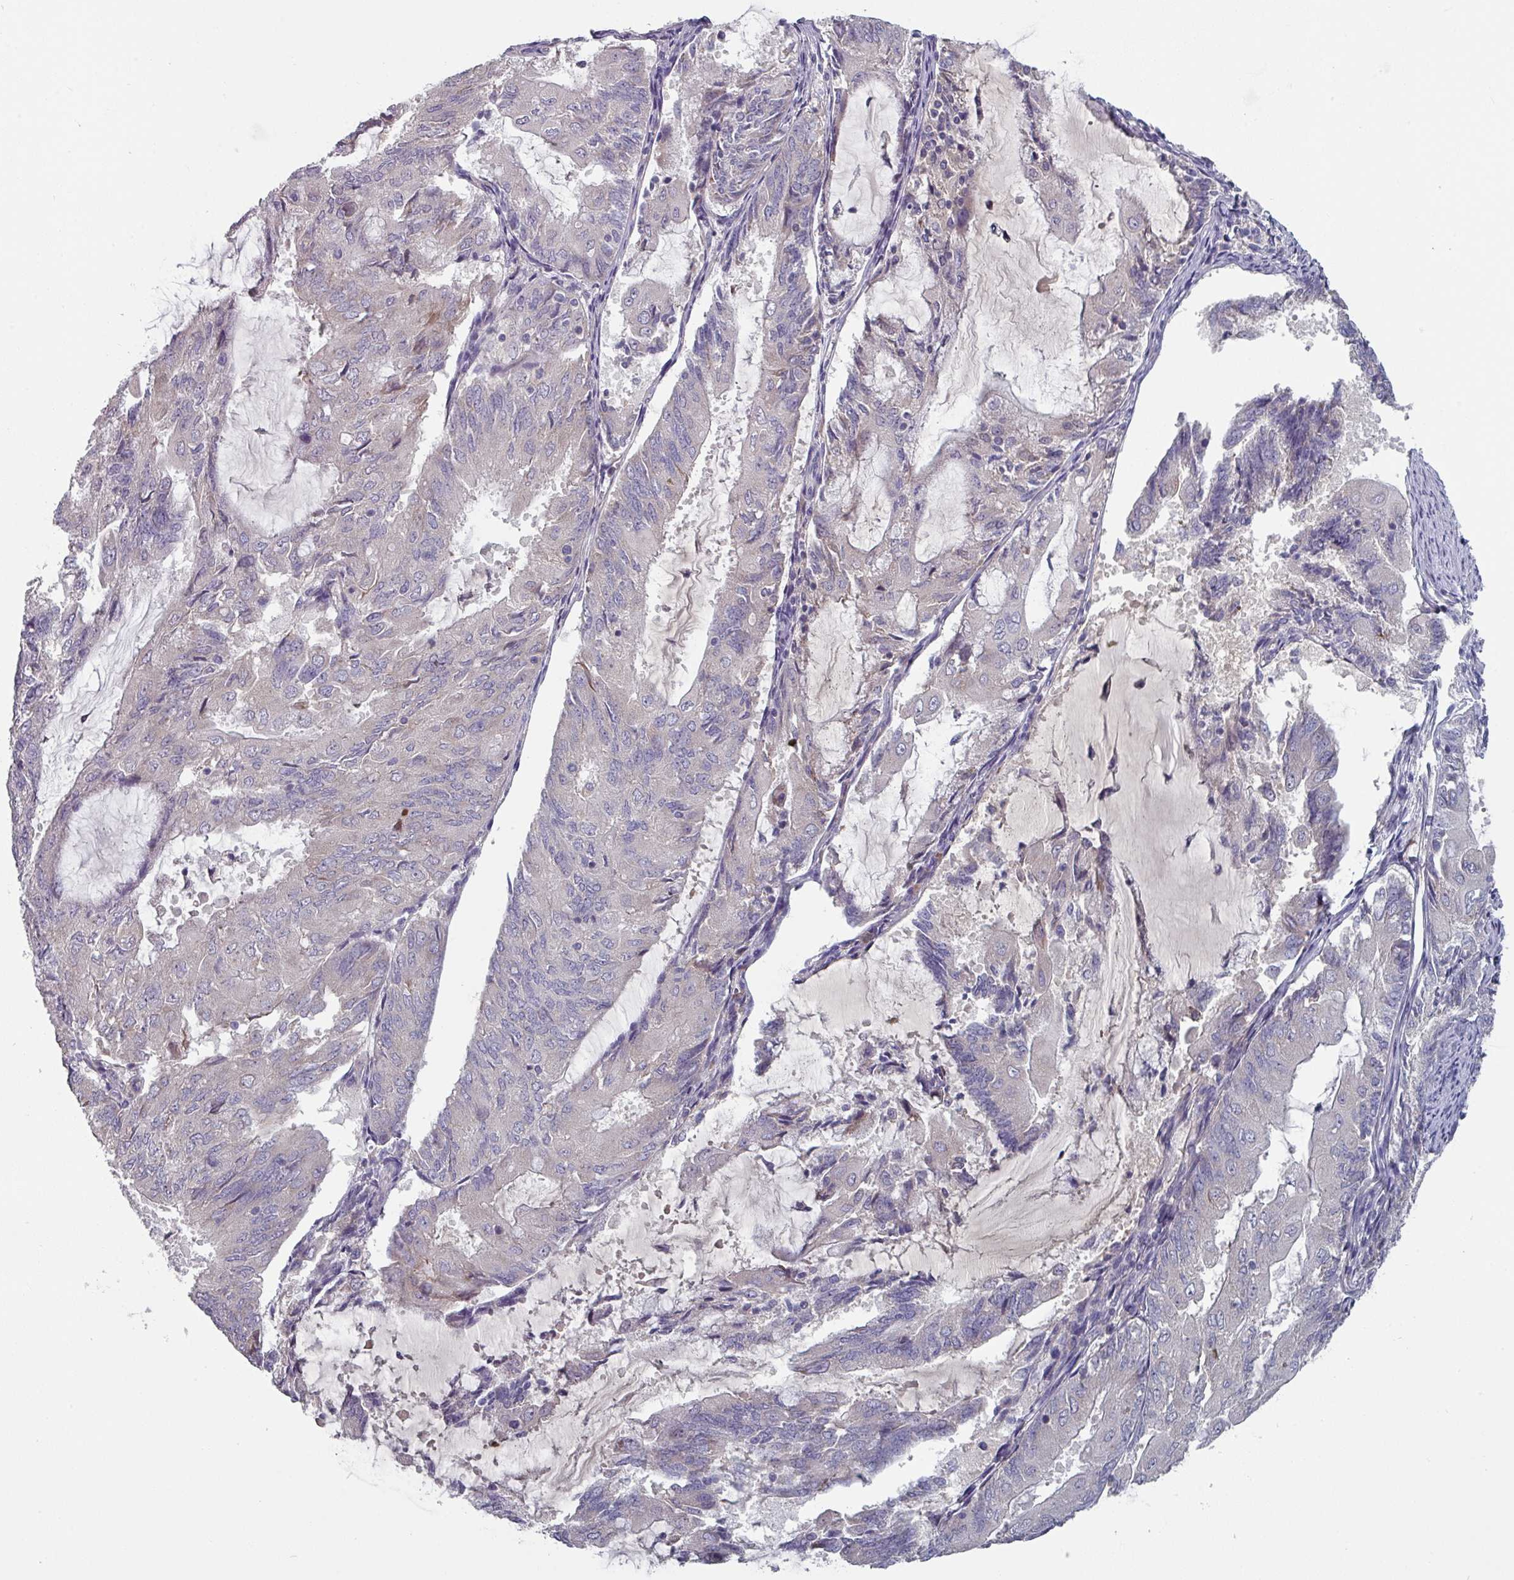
{"staining": {"intensity": "negative", "quantity": "none", "location": "none"}, "tissue": "endometrial cancer", "cell_type": "Tumor cells", "image_type": "cancer", "snomed": [{"axis": "morphology", "description": "Adenocarcinoma, NOS"}, {"axis": "topography", "description": "Endometrium"}], "caption": "A histopathology image of human endometrial cancer is negative for staining in tumor cells.", "gene": "PRAMEF8", "patient": {"sex": "female", "age": 81}}